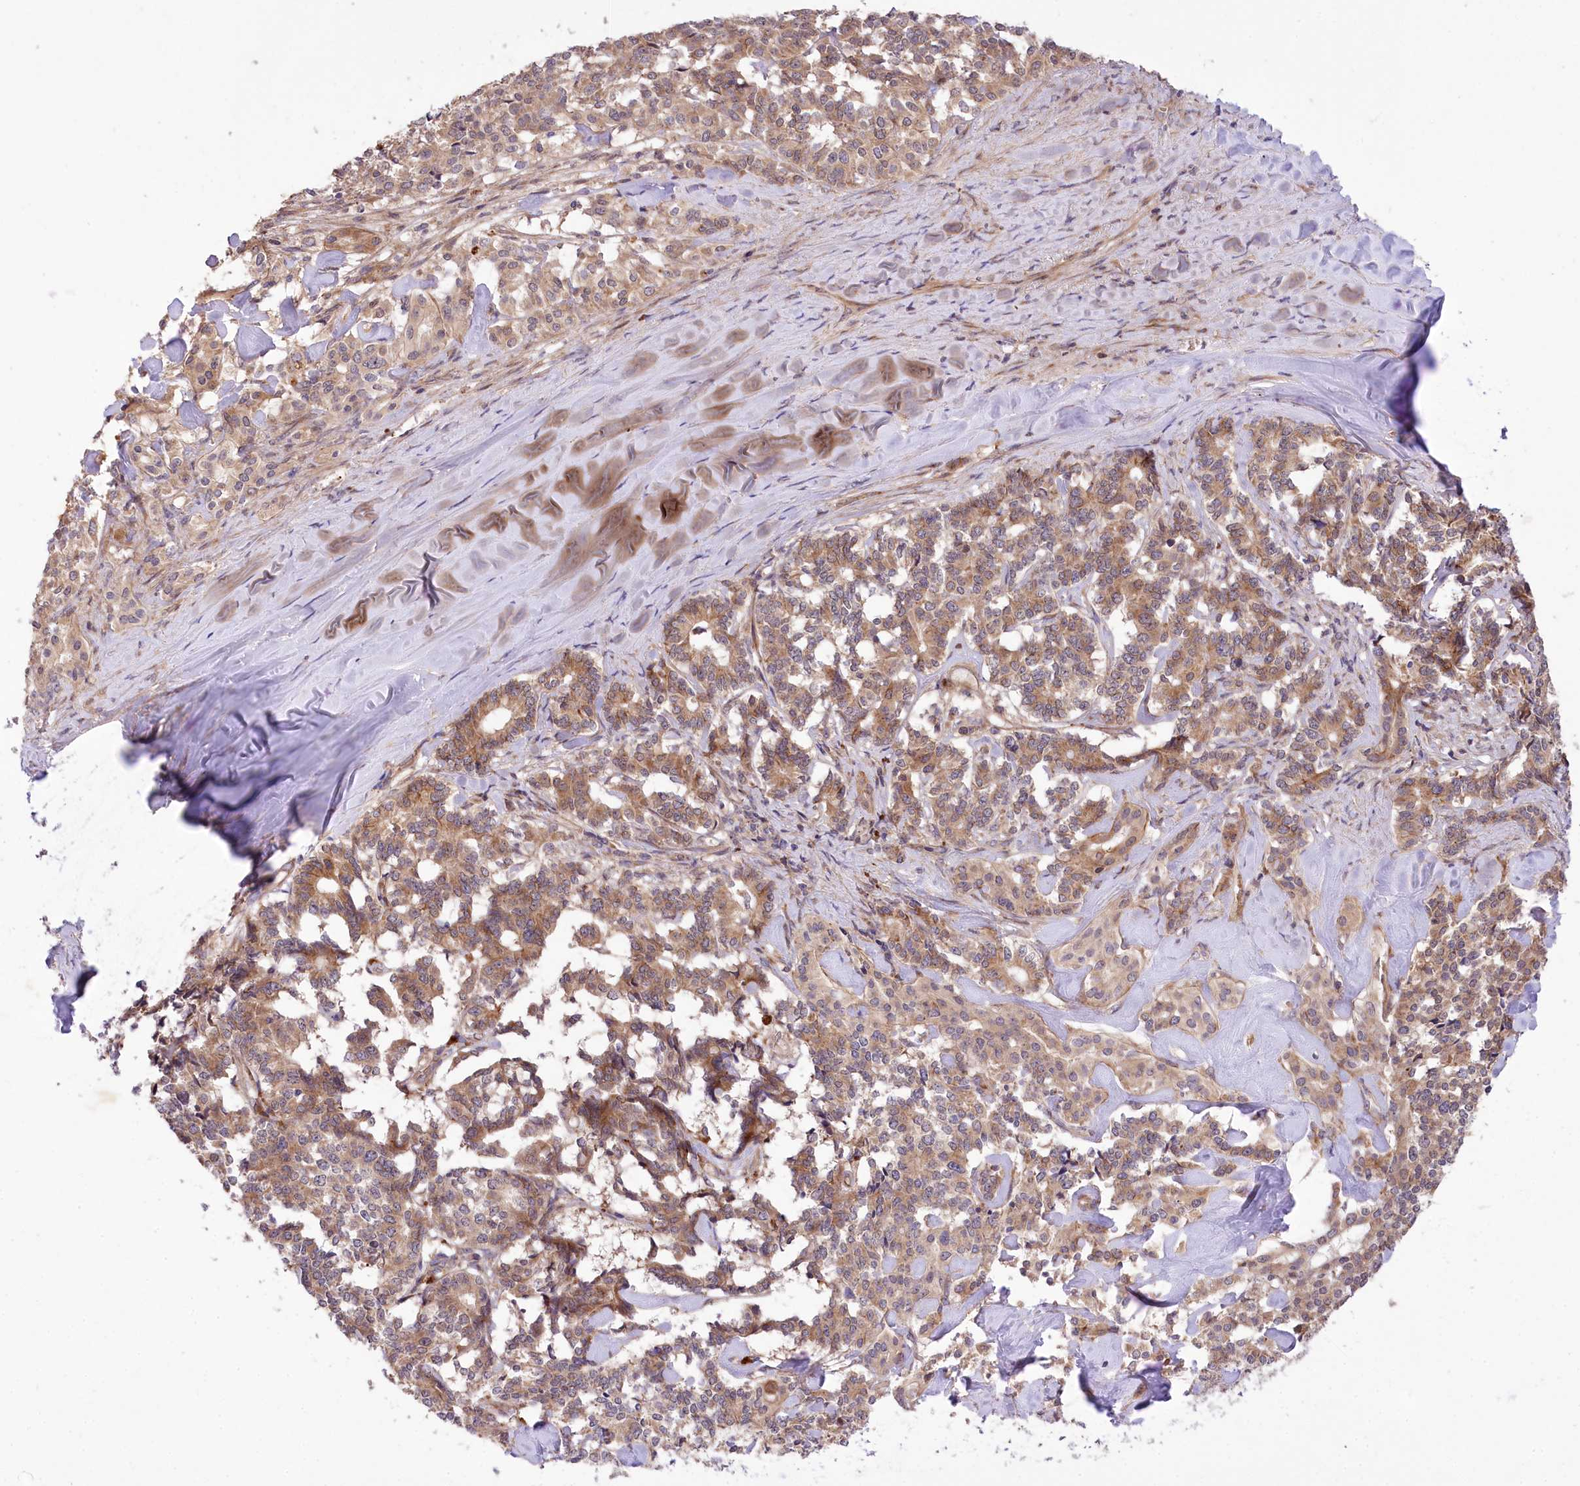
{"staining": {"intensity": "moderate", "quantity": ">75%", "location": "cytoplasmic/membranous"}, "tissue": "pancreatic cancer", "cell_type": "Tumor cells", "image_type": "cancer", "snomed": [{"axis": "morphology", "description": "Adenocarcinoma, NOS"}, {"axis": "topography", "description": "Pancreas"}], "caption": "The photomicrograph displays a brown stain indicating the presence of a protein in the cytoplasmic/membranous of tumor cells in adenocarcinoma (pancreatic).", "gene": "TRUB1", "patient": {"sex": "female", "age": 74}}